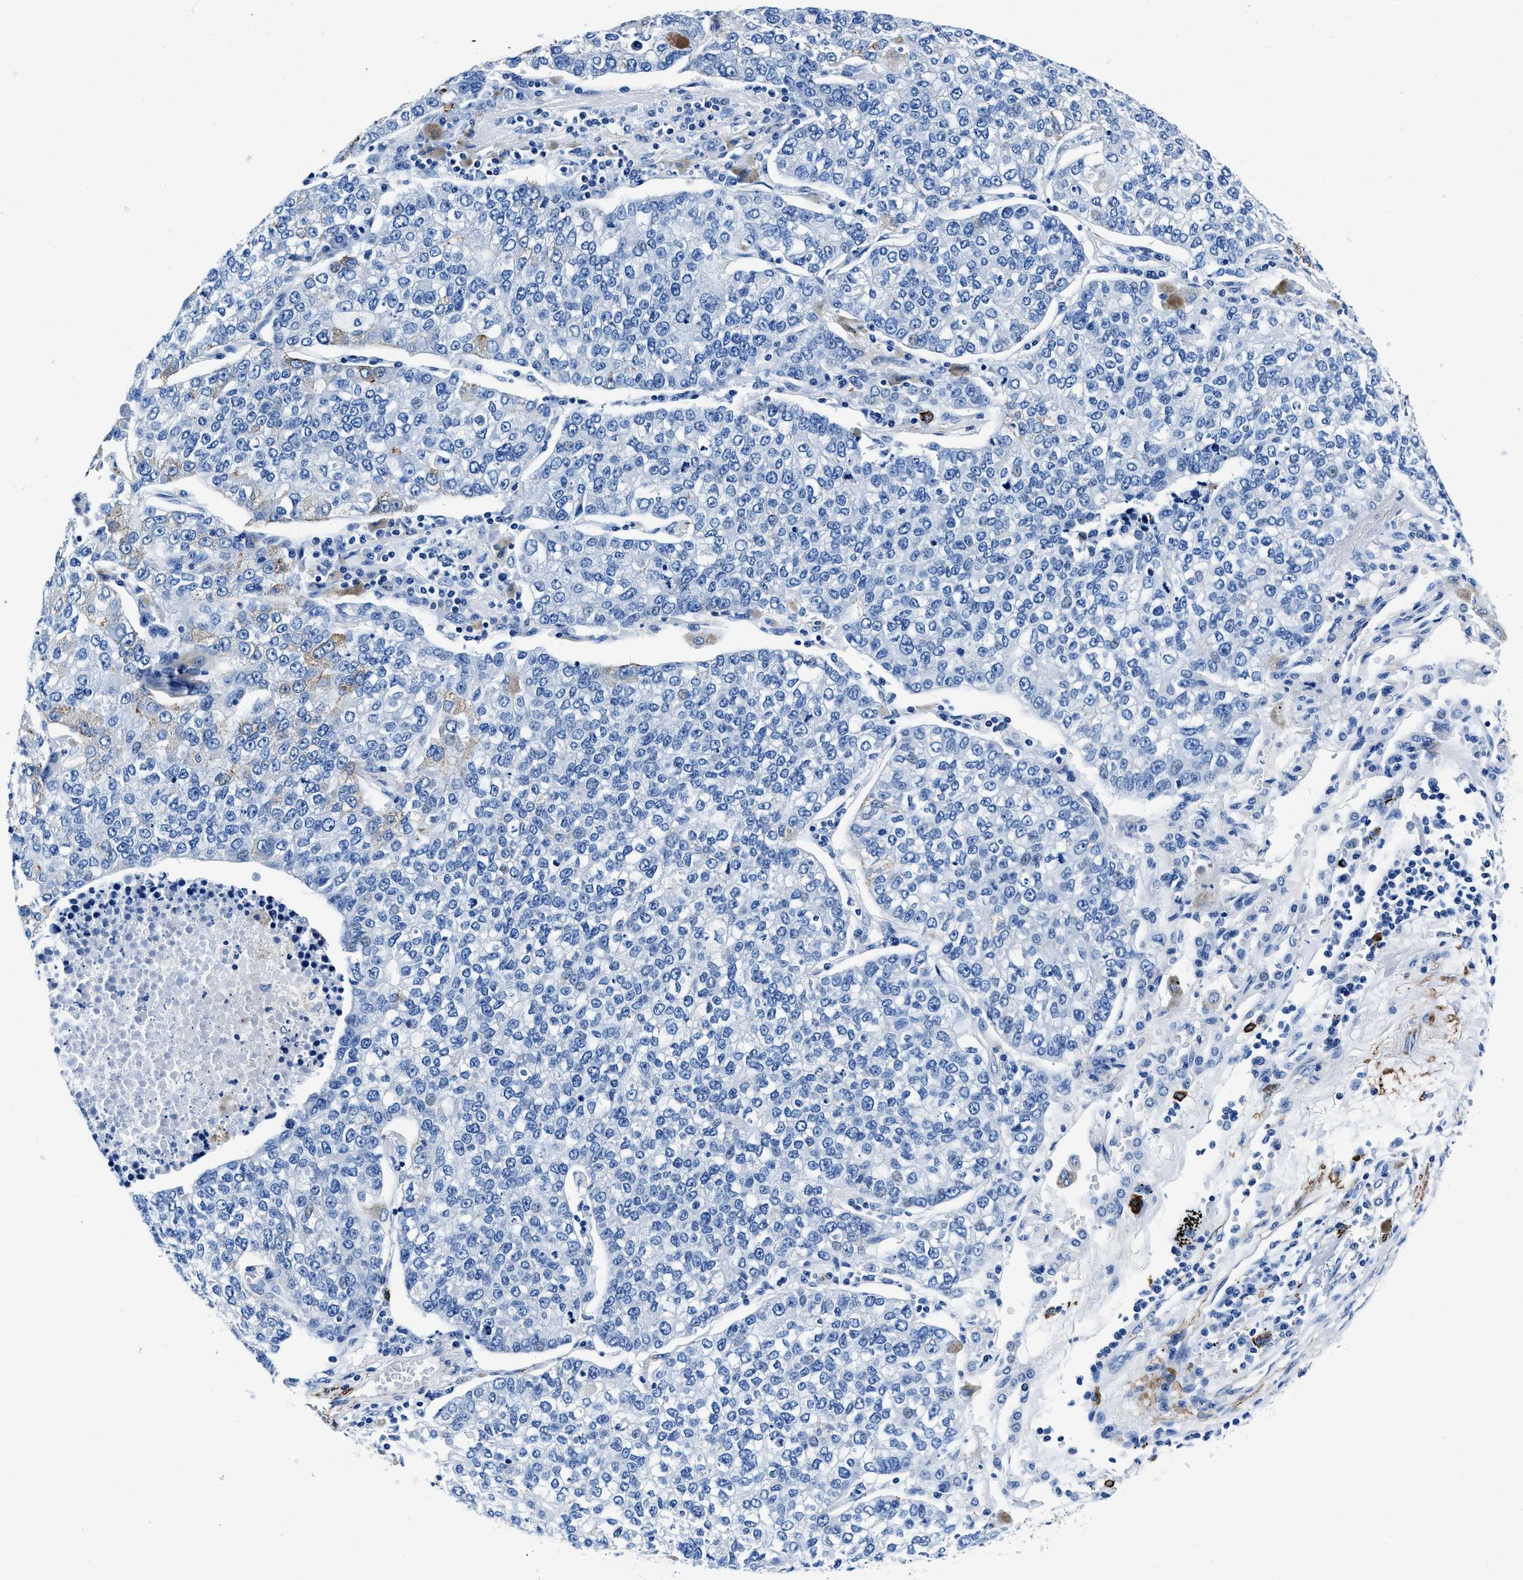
{"staining": {"intensity": "negative", "quantity": "none", "location": "none"}, "tissue": "lung cancer", "cell_type": "Tumor cells", "image_type": "cancer", "snomed": [{"axis": "morphology", "description": "Adenocarcinoma, NOS"}, {"axis": "topography", "description": "Lung"}], "caption": "A high-resolution histopathology image shows immunohistochemistry staining of lung adenocarcinoma, which exhibits no significant positivity in tumor cells.", "gene": "TEX261", "patient": {"sex": "male", "age": 49}}